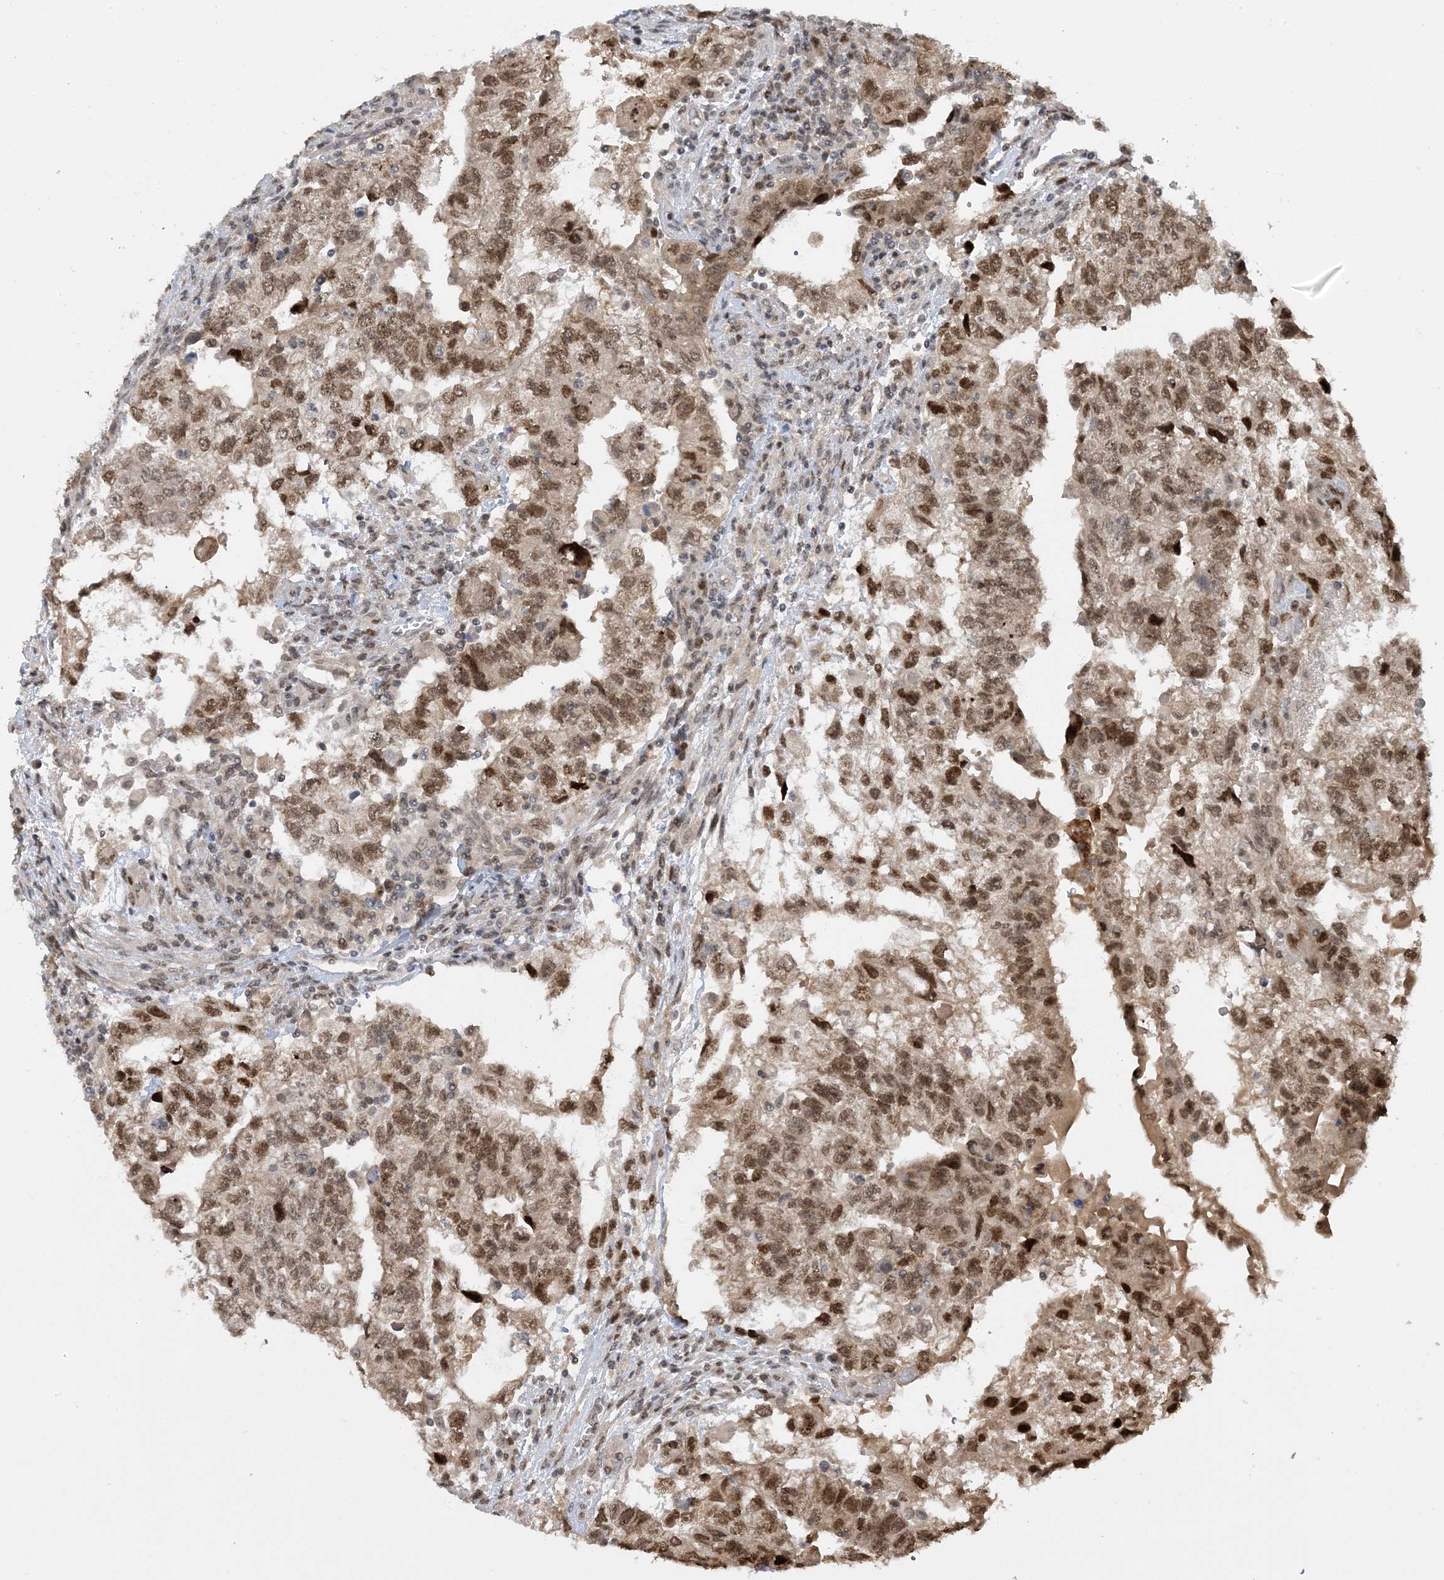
{"staining": {"intensity": "moderate", "quantity": ">75%", "location": "nuclear"}, "tissue": "testis cancer", "cell_type": "Tumor cells", "image_type": "cancer", "snomed": [{"axis": "morphology", "description": "Carcinoma, Embryonal, NOS"}, {"axis": "topography", "description": "Testis"}], "caption": "Protein expression analysis of testis cancer displays moderate nuclear staining in approximately >75% of tumor cells. (brown staining indicates protein expression, while blue staining denotes nuclei).", "gene": "ACYP2", "patient": {"sex": "male", "age": 36}}